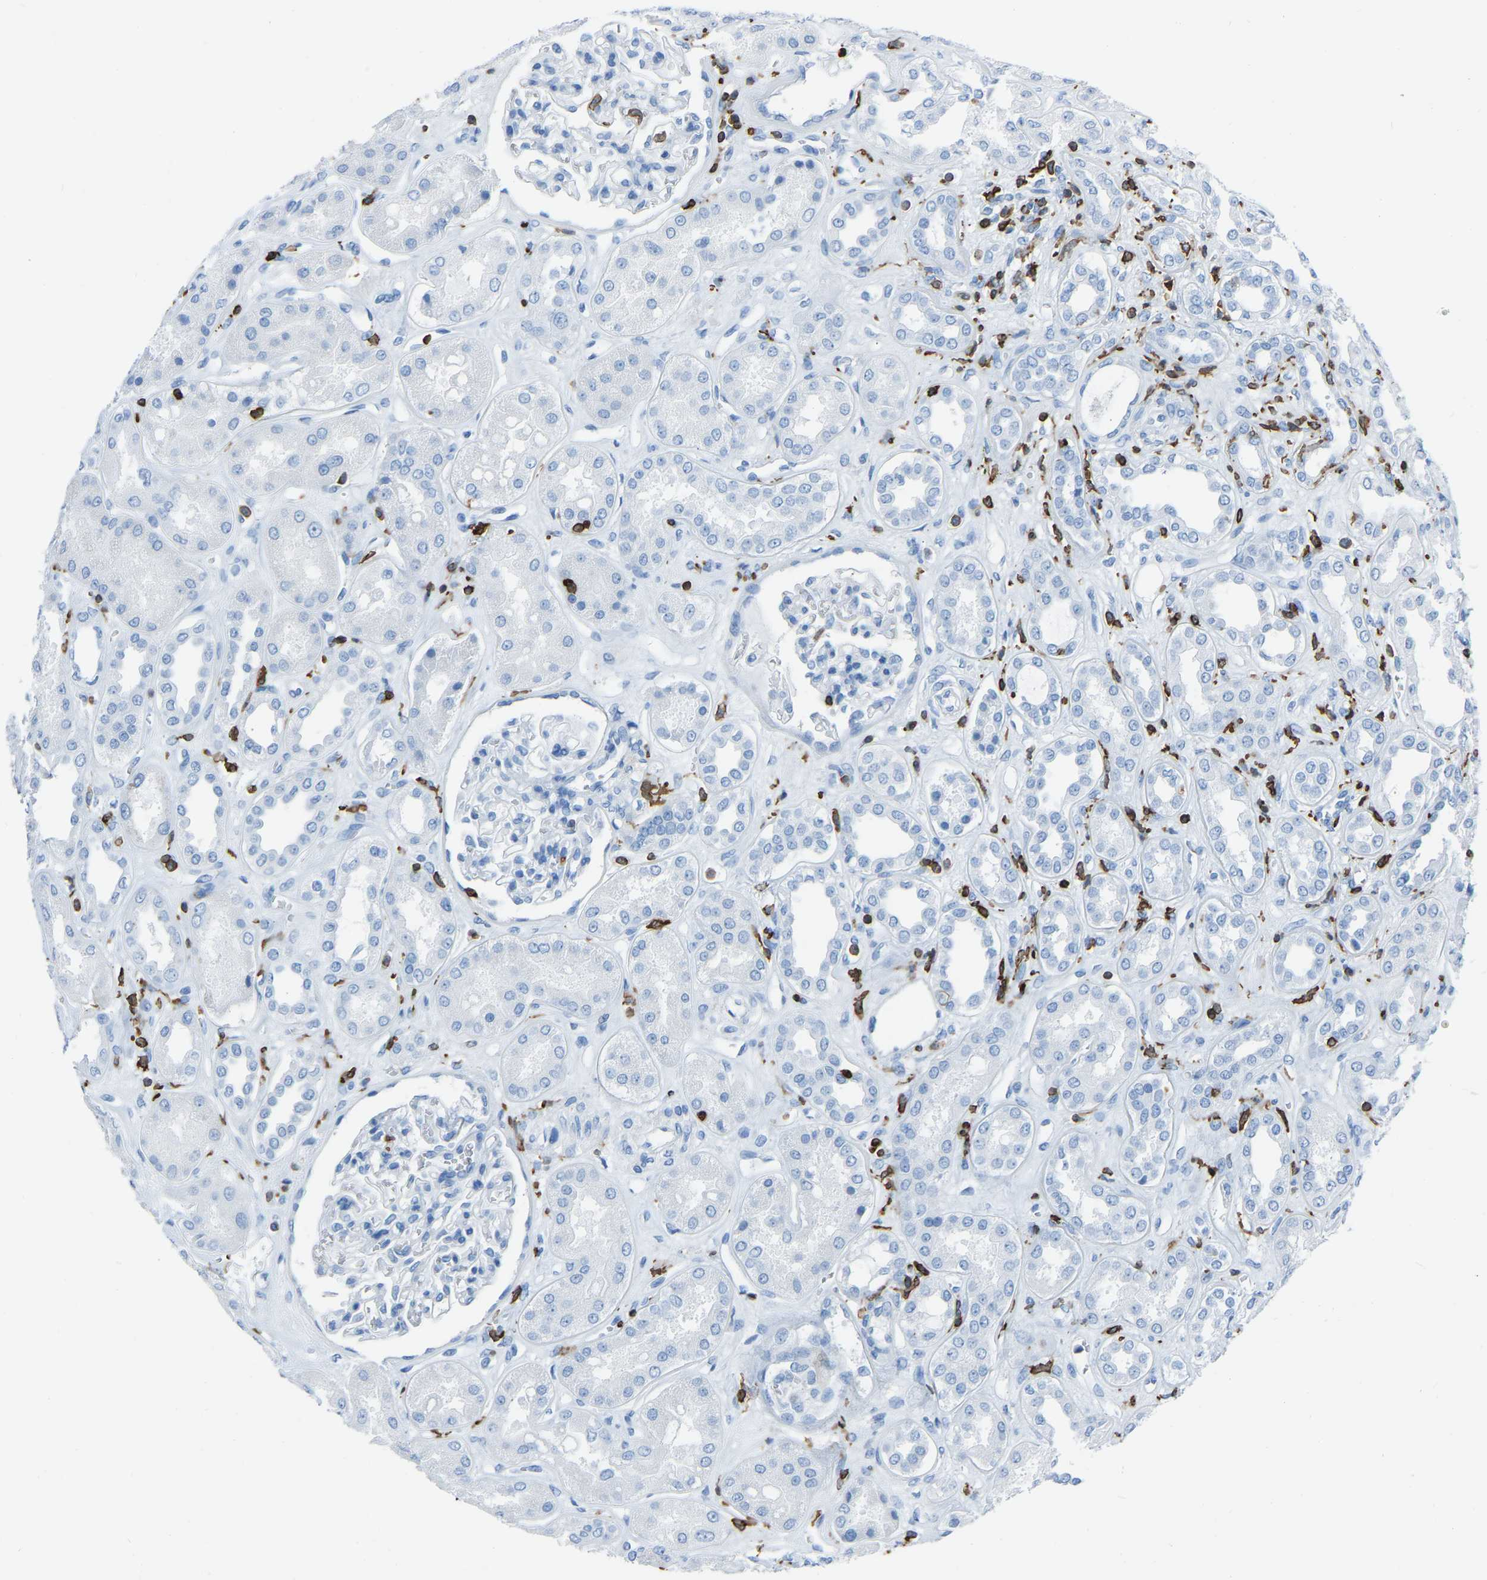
{"staining": {"intensity": "negative", "quantity": "none", "location": "none"}, "tissue": "kidney", "cell_type": "Cells in glomeruli", "image_type": "normal", "snomed": [{"axis": "morphology", "description": "Normal tissue, NOS"}, {"axis": "topography", "description": "Kidney"}], "caption": "Kidney was stained to show a protein in brown. There is no significant positivity in cells in glomeruli.", "gene": "LSP1", "patient": {"sex": "male", "age": 59}}